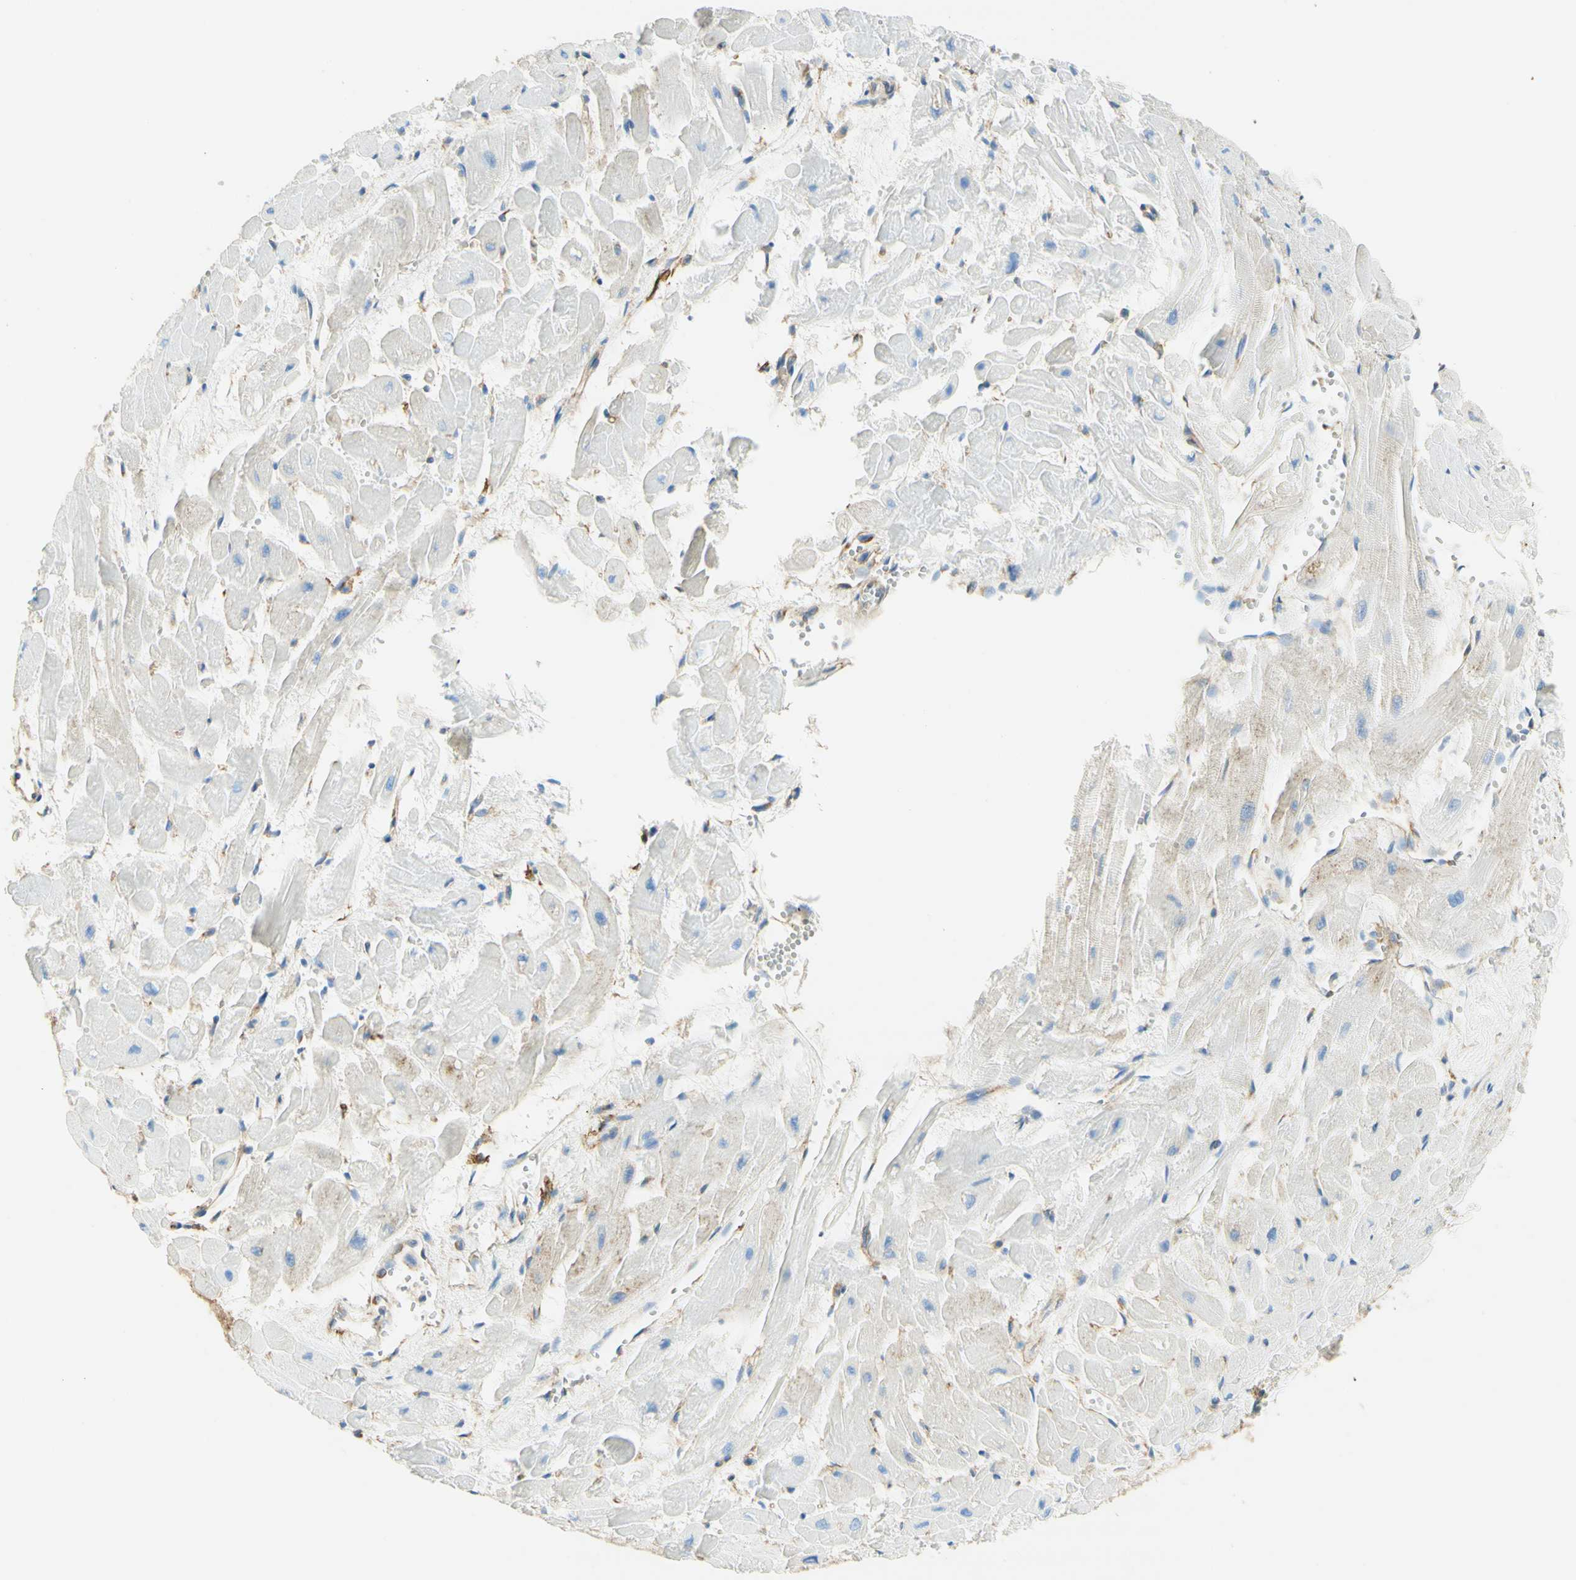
{"staining": {"intensity": "weak", "quantity": "25%-75%", "location": "cytoplasmic/membranous"}, "tissue": "heart muscle", "cell_type": "Cardiomyocytes", "image_type": "normal", "snomed": [{"axis": "morphology", "description": "Normal tissue, NOS"}, {"axis": "topography", "description": "Heart"}], "caption": "Approximately 25%-75% of cardiomyocytes in benign heart muscle demonstrate weak cytoplasmic/membranous protein expression as visualized by brown immunohistochemical staining.", "gene": "CLTC", "patient": {"sex": "female", "age": 19}}